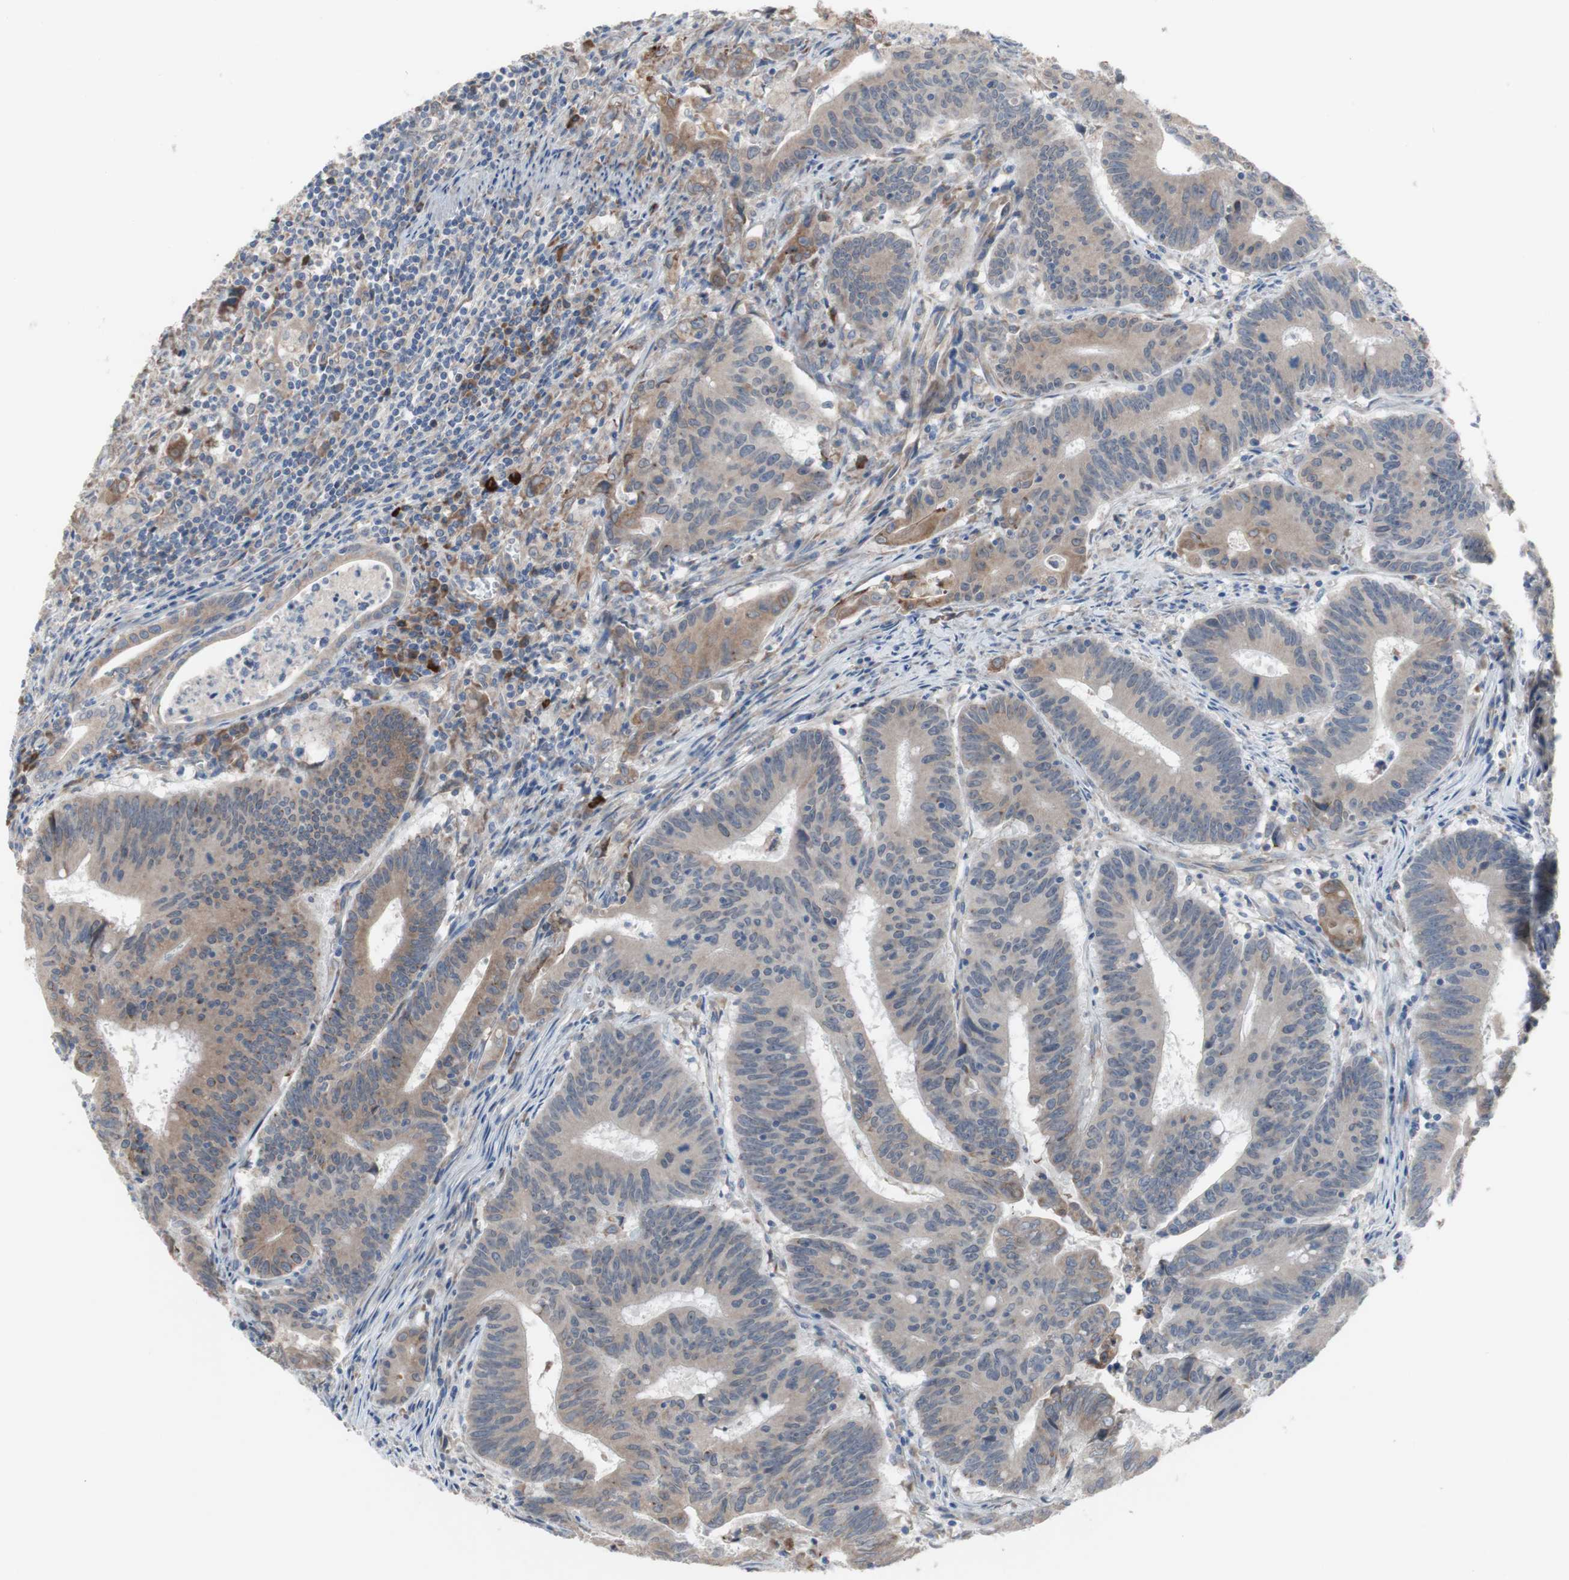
{"staining": {"intensity": "weak", "quantity": ">75%", "location": "cytoplasmic/membranous"}, "tissue": "colorectal cancer", "cell_type": "Tumor cells", "image_type": "cancer", "snomed": [{"axis": "morphology", "description": "Adenocarcinoma, NOS"}, {"axis": "topography", "description": "Colon"}], "caption": "About >75% of tumor cells in colorectal cancer show weak cytoplasmic/membranous protein positivity as visualized by brown immunohistochemical staining.", "gene": "TTC14", "patient": {"sex": "male", "age": 45}}